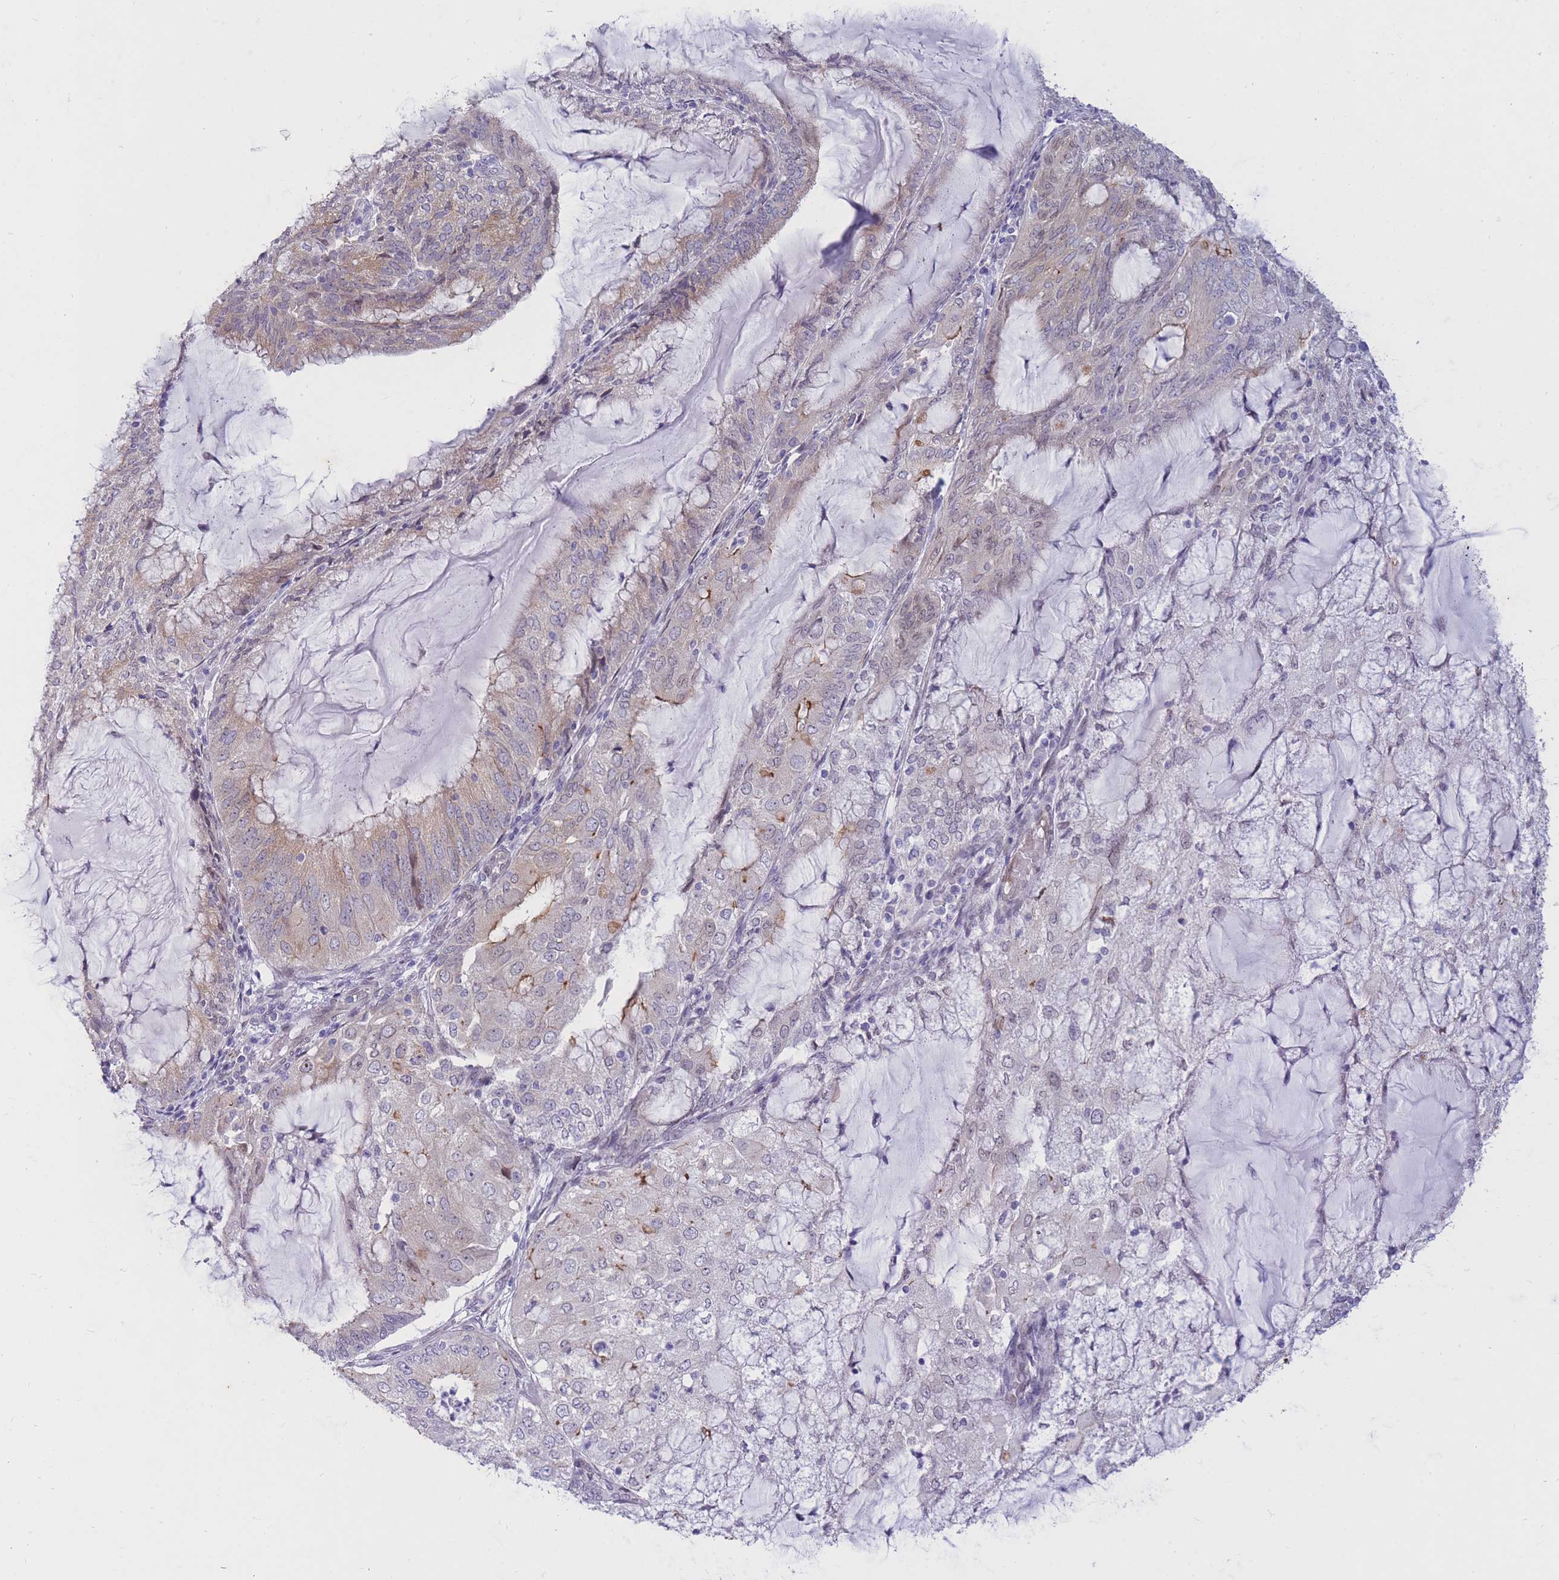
{"staining": {"intensity": "weak", "quantity": "<25%", "location": "cytoplasmic/membranous"}, "tissue": "endometrial cancer", "cell_type": "Tumor cells", "image_type": "cancer", "snomed": [{"axis": "morphology", "description": "Adenocarcinoma, NOS"}, {"axis": "topography", "description": "Endometrium"}], "caption": "Protein analysis of endometrial adenocarcinoma exhibits no significant positivity in tumor cells.", "gene": "HOOK2", "patient": {"sex": "female", "age": 81}}